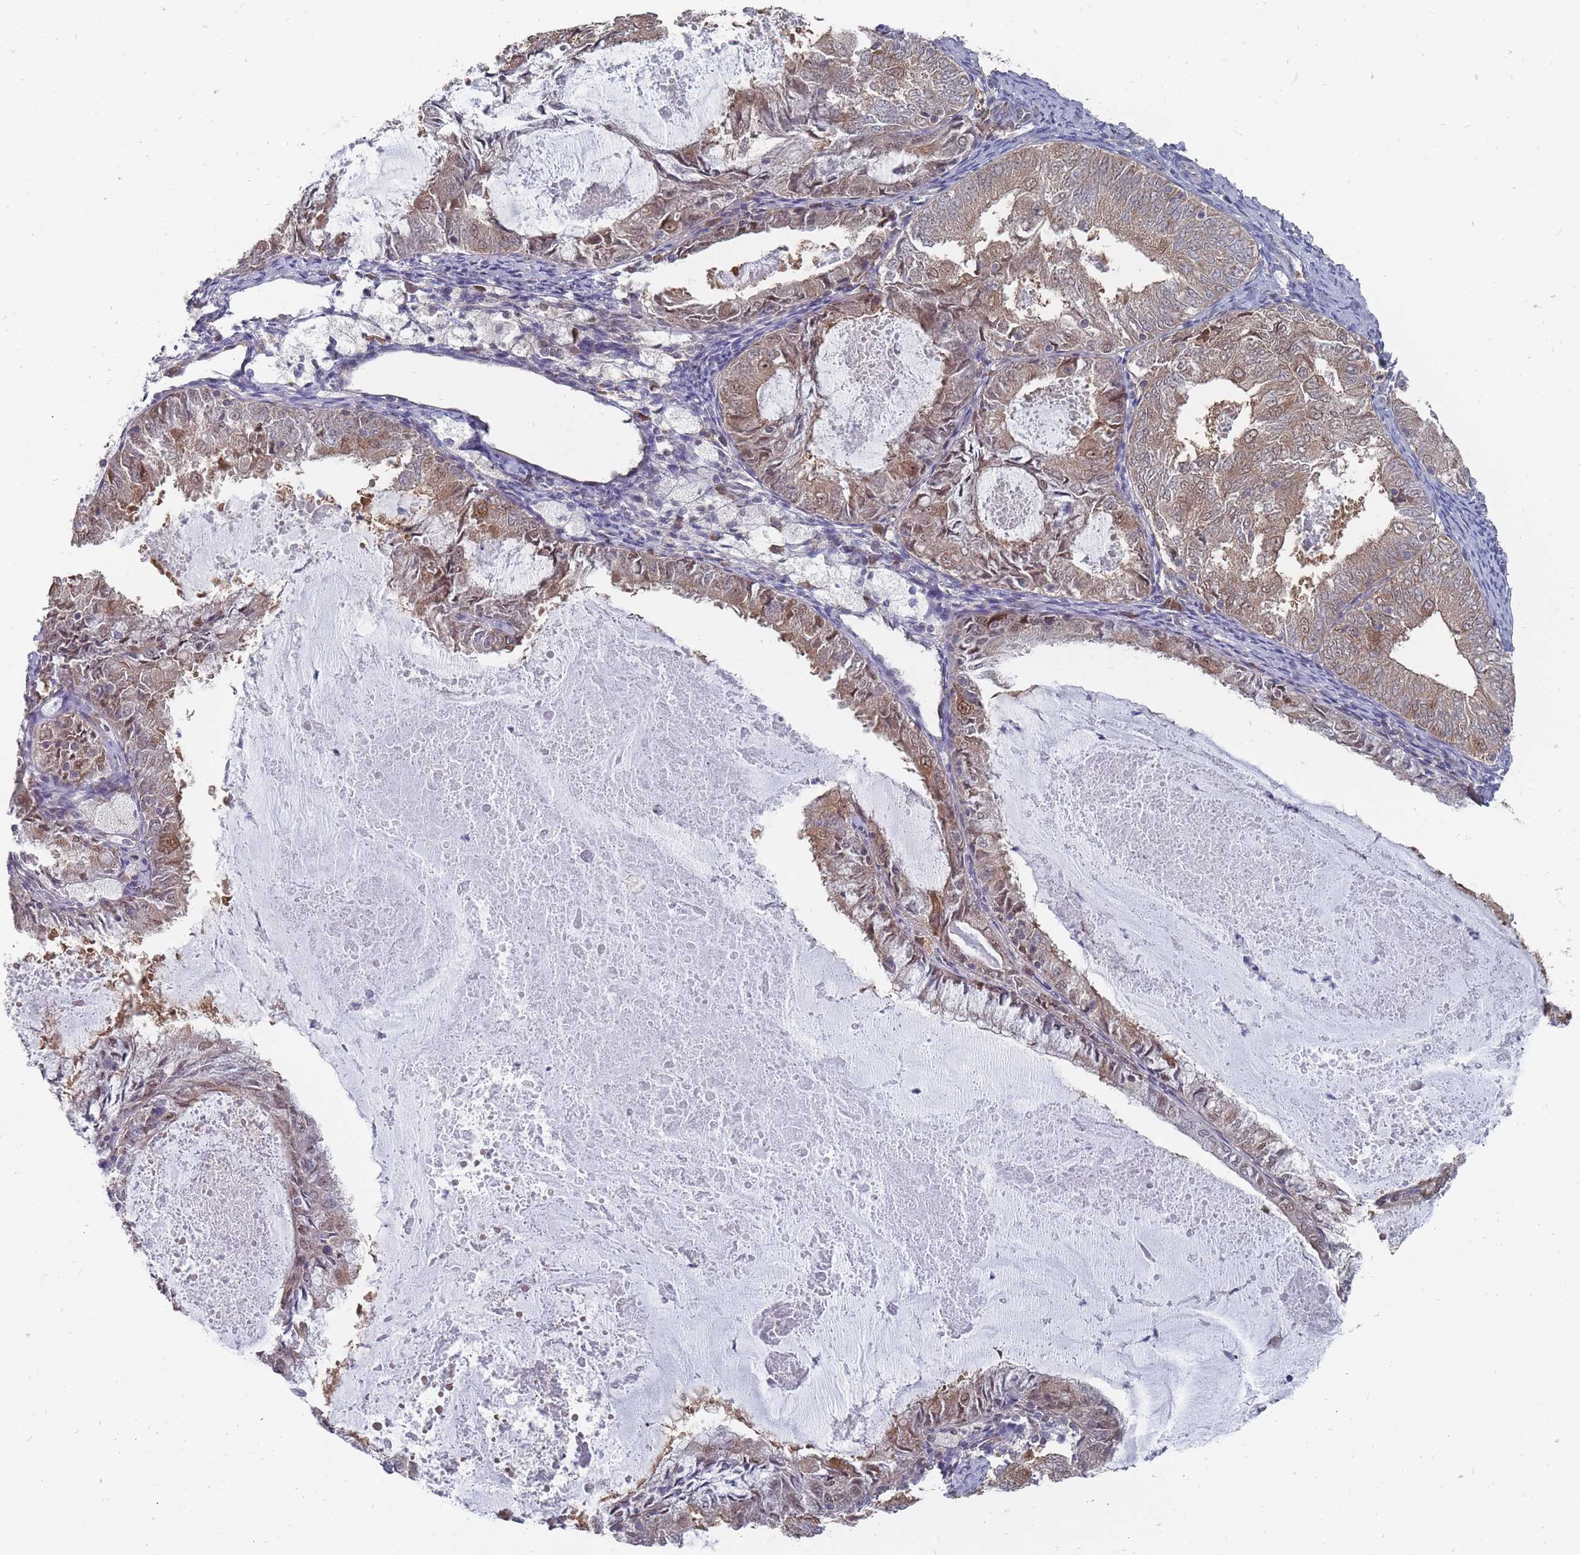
{"staining": {"intensity": "moderate", "quantity": "25%-75%", "location": "cytoplasmic/membranous,nuclear"}, "tissue": "endometrial cancer", "cell_type": "Tumor cells", "image_type": "cancer", "snomed": [{"axis": "morphology", "description": "Adenocarcinoma, NOS"}, {"axis": "topography", "description": "Endometrium"}], "caption": "The histopathology image demonstrates a brown stain indicating the presence of a protein in the cytoplasmic/membranous and nuclear of tumor cells in endometrial cancer (adenocarcinoma).", "gene": "NKD1", "patient": {"sex": "female", "age": 57}}